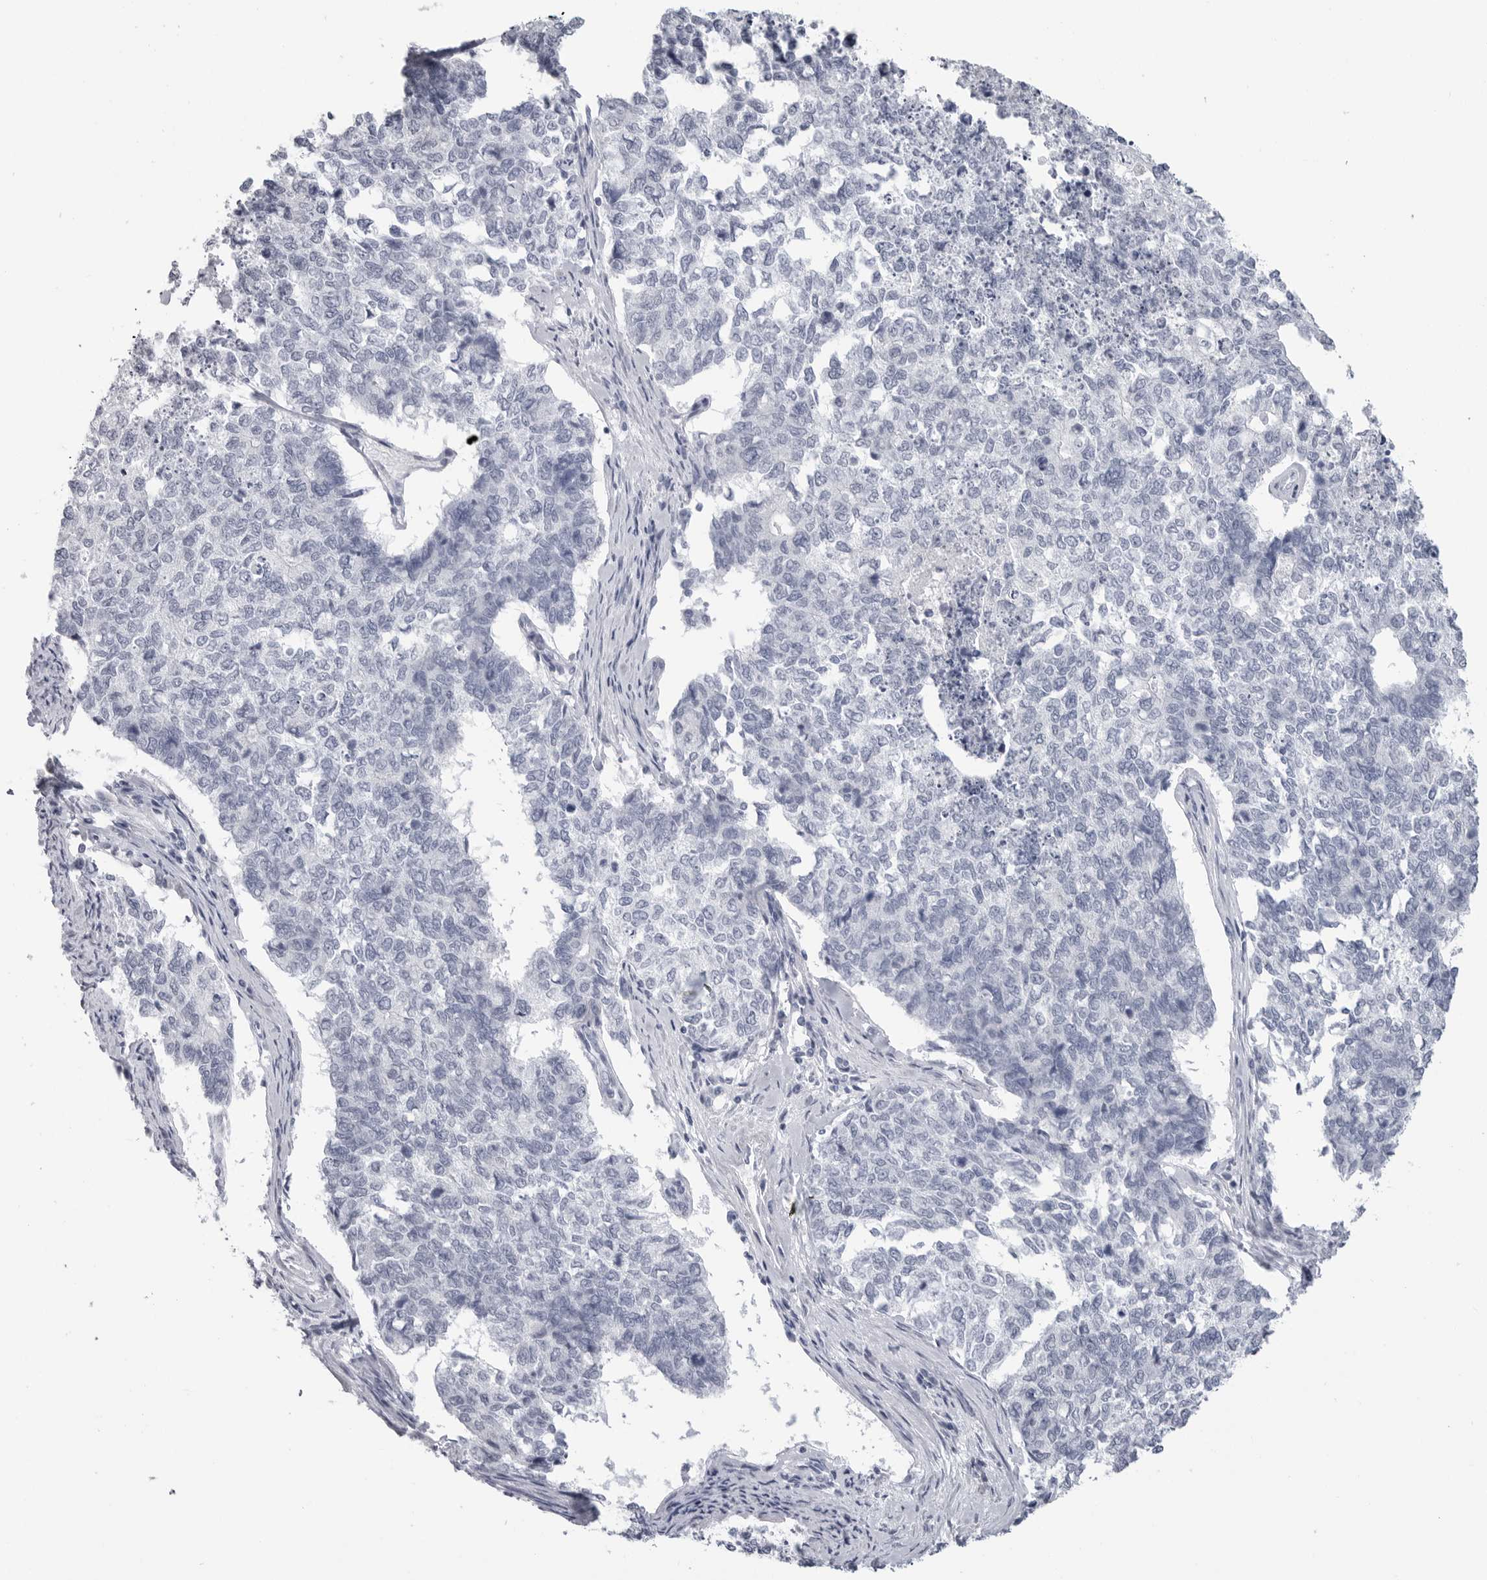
{"staining": {"intensity": "negative", "quantity": "none", "location": "none"}, "tissue": "cervical cancer", "cell_type": "Tumor cells", "image_type": "cancer", "snomed": [{"axis": "morphology", "description": "Squamous cell carcinoma, NOS"}, {"axis": "topography", "description": "Cervix"}], "caption": "An image of cervical cancer stained for a protein reveals no brown staining in tumor cells.", "gene": "PGA3", "patient": {"sex": "female", "age": 63}}